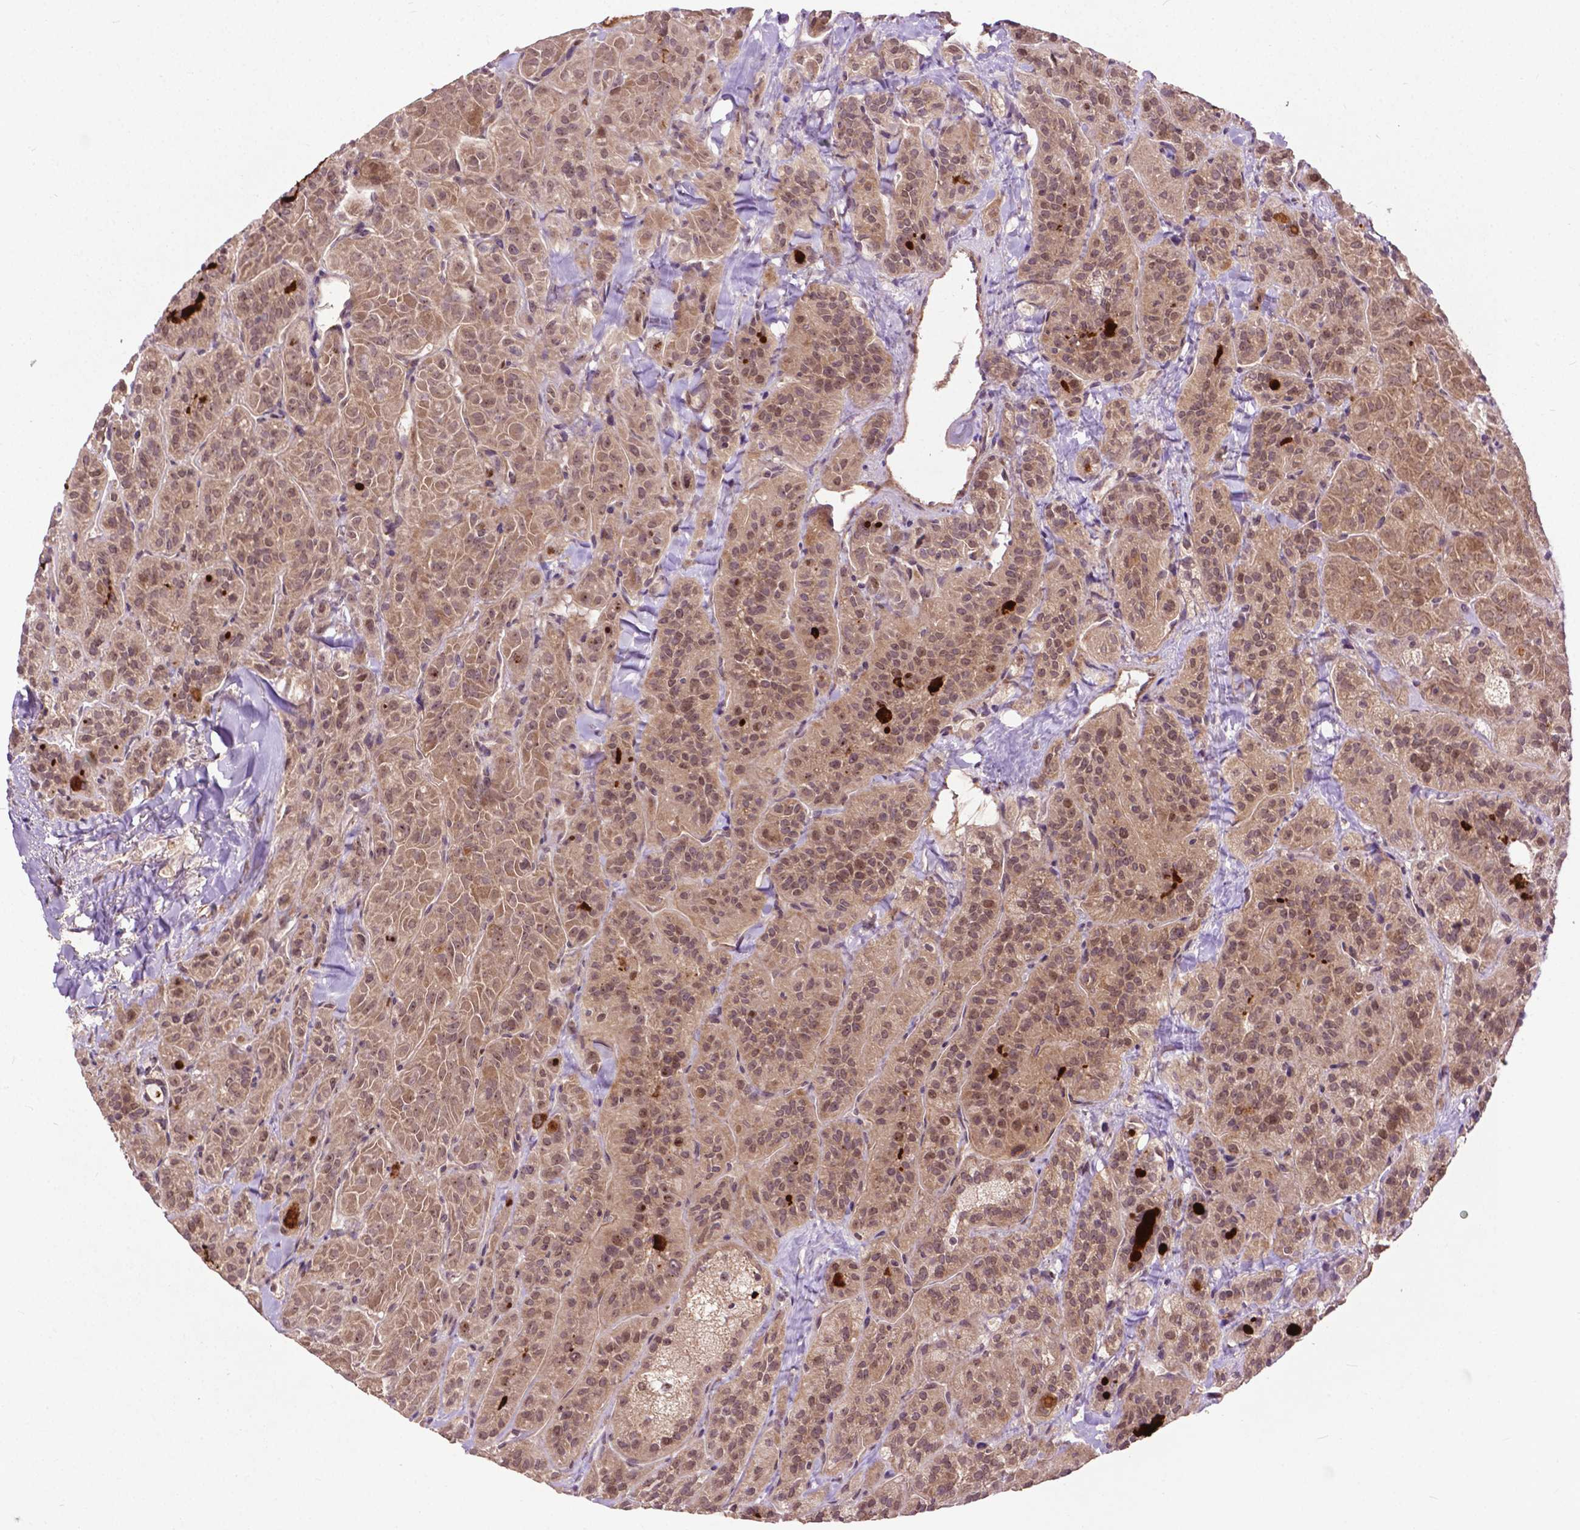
{"staining": {"intensity": "moderate", "quantity": ">75%", "location": "cytoplasmic/membranous,nuclear"}, "tissue": "thyroid cancer", "cell_type": "Tumor cells", "image_type": "cancer", "snomed": [{"axis": "morphology", "description": "Papillary adenocarcinoma, NOS"}, {"axis": "topography", "description": "Thyroid gland"}], "caption": "Thyroid papillary adenocarcinoma stained with a protein marker displays moderate staining in tumor cells.", "gene": "PARP3", "patient": {"sex": "female", "age": 45}}